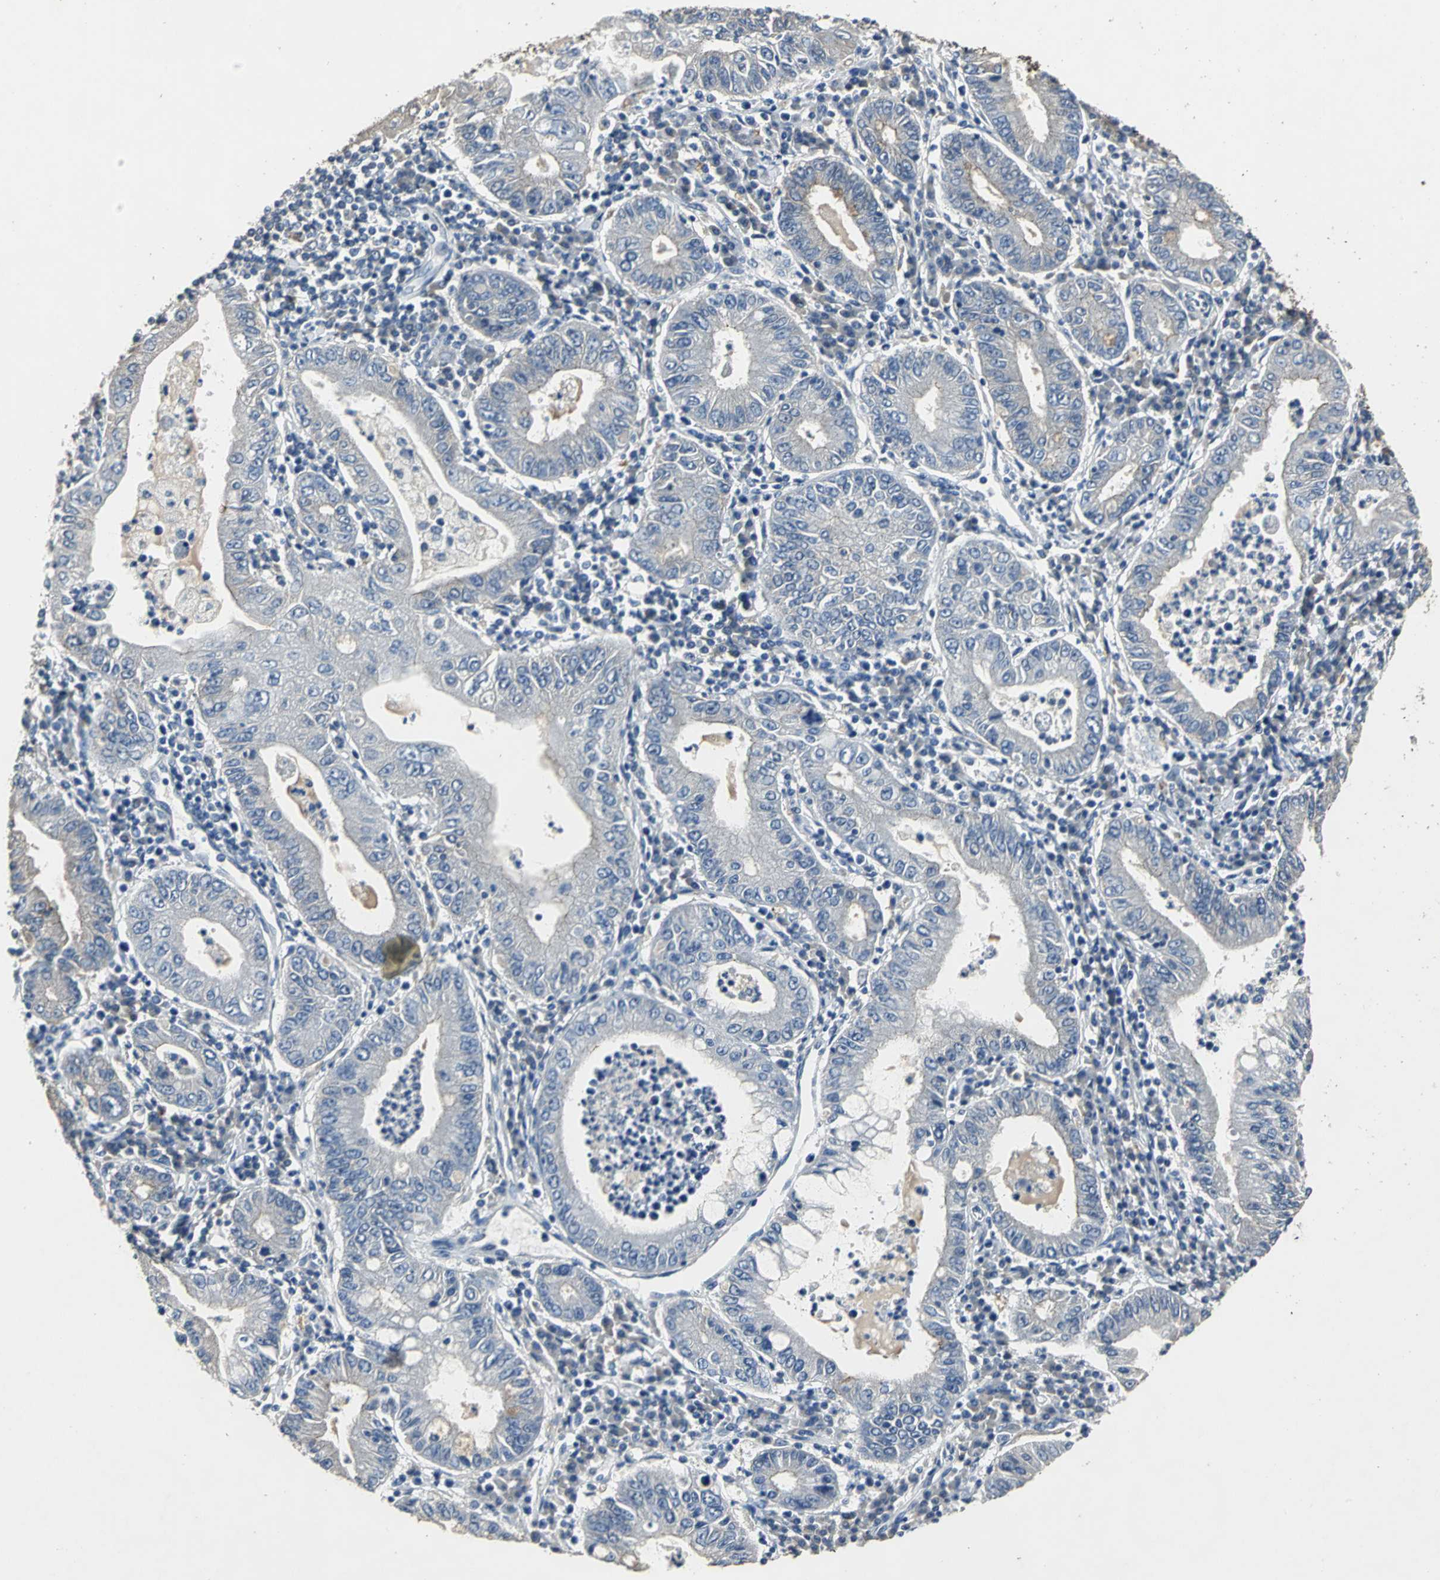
{"staining": {"intensity": "weak", "quantity": "25%-75%", "location": "cytoplasmic/membranous"}, "tissue": "stomach cancer", "cell_type": "Tumor cells", "image_type": "cancer", "snomed": [{"axis": "morphology", "description": "Normal tissue, NOS"}, {"axis": "morphology", "description": "Adenocarcinoma, NOS"}, {"axis": "topography", "description": "Esophagus"}, {"axis": "topography", "description": "Stomach, upper"}, {"axis": "topography", "description": "Peripheral nerve tissue"}], "caption": "DAB immunohistochemical staining of adenocarcinoma (stomach) demonstrates weak cytoplasmic/membranous protein staining in about 25%-75% of tumor cells.", "gene": "OCLN", "patient": {"sex": "male", "age": 62}}